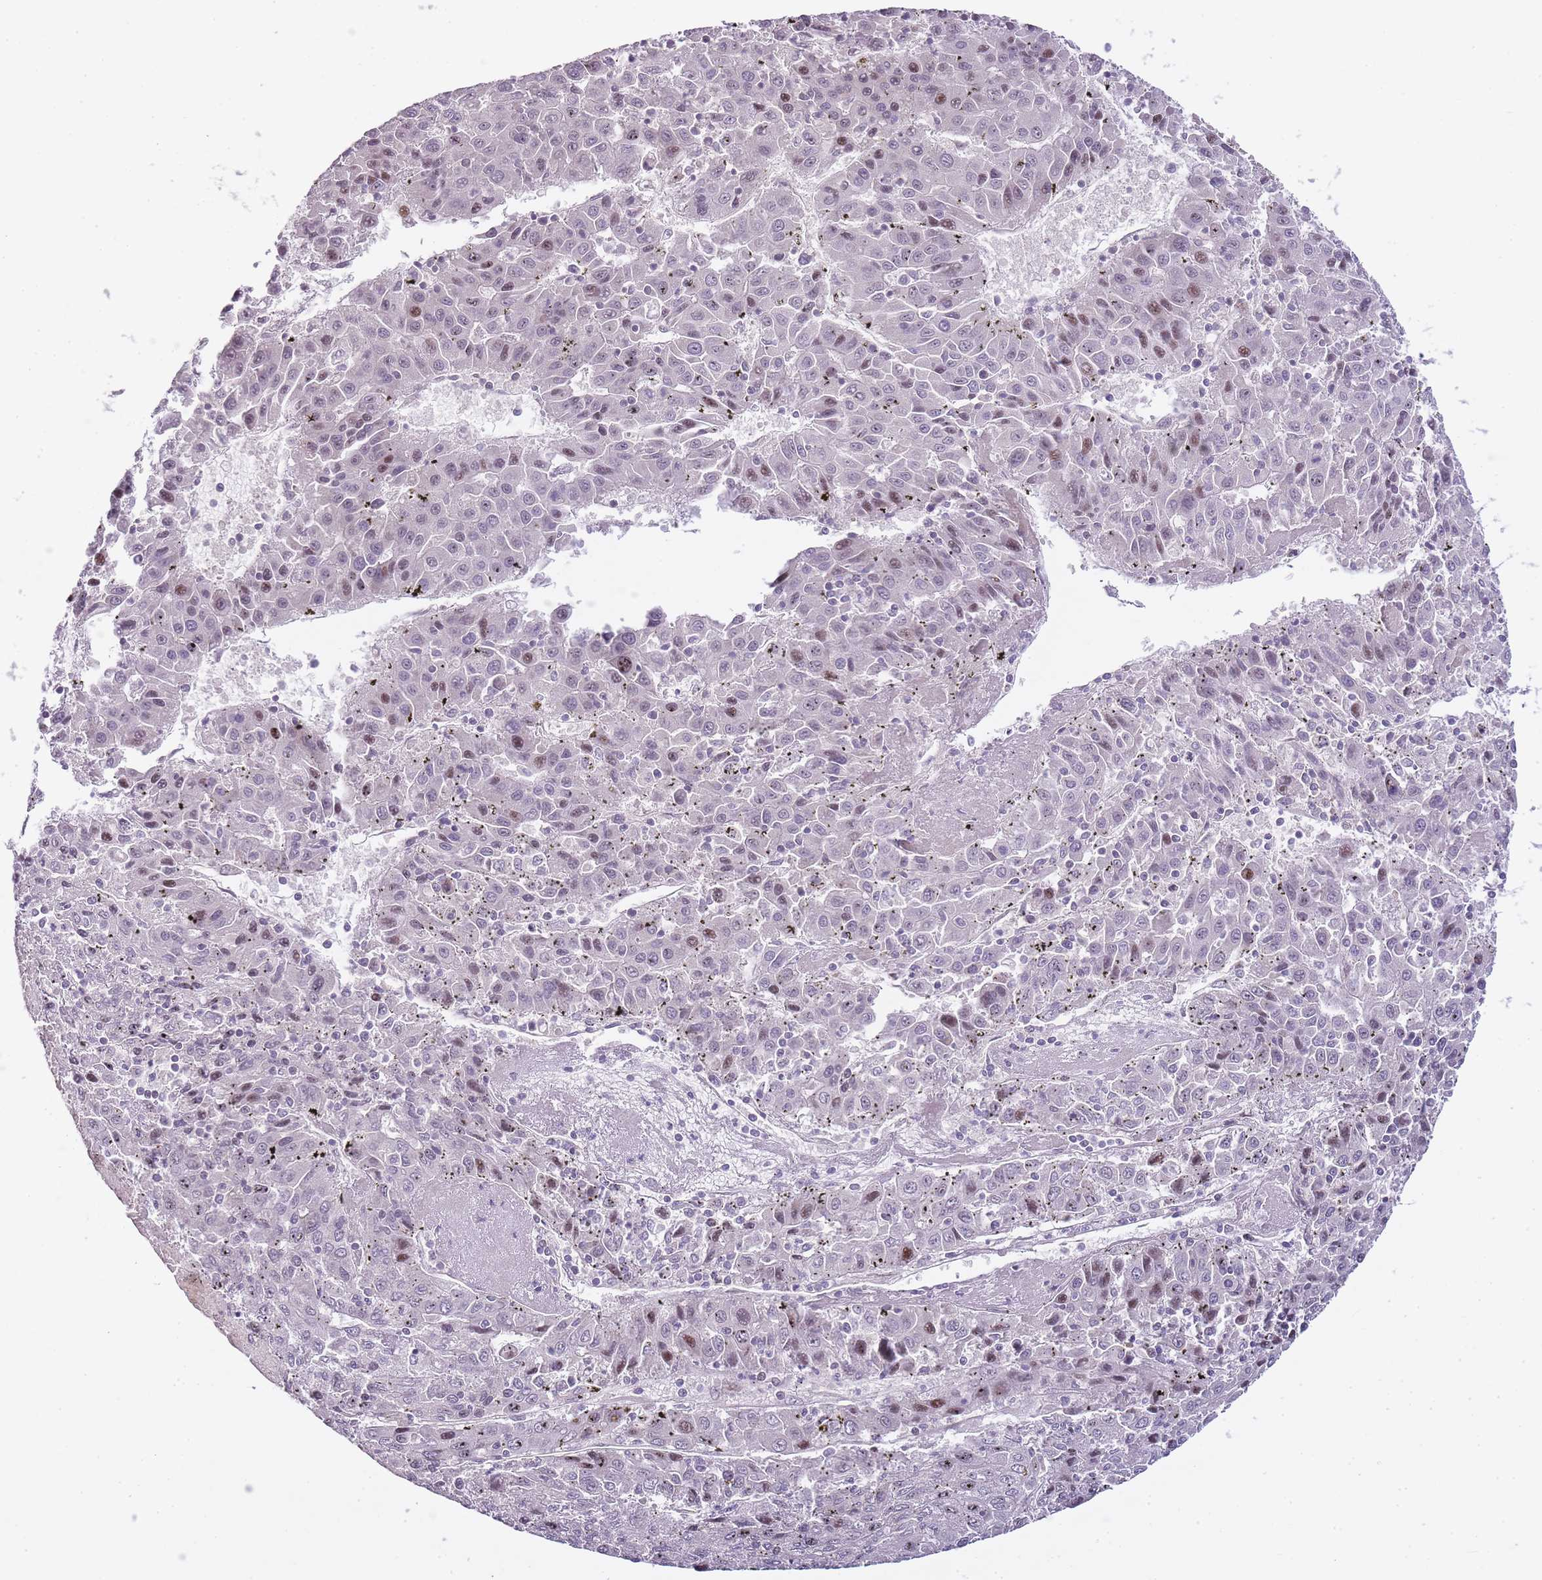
{"staining": {"intensity": "moderate", "quantity": "<25%", "location": "nuclear"}, "tissue": "liver cancer", "cell_type": "Tumor cells", "image_type": "cancer", "snomed": [{"axis": "morphology", "description": "Carcinoma, Hepatocellular, NOS"}, {"axis": "topography", "description": "Liver"}], "caption": "Protein staining of liver hepatocellular carcinoma tissue demonstrates moderate nuclear positivity in approximately <25% of tumor cells. The staining was performed using DAB, with brown indicating positive protein expression. Nuclei are stained blue with hematoxylin.", "gene": "OGG1", "patient": {"sex": "female", "age": 53}}